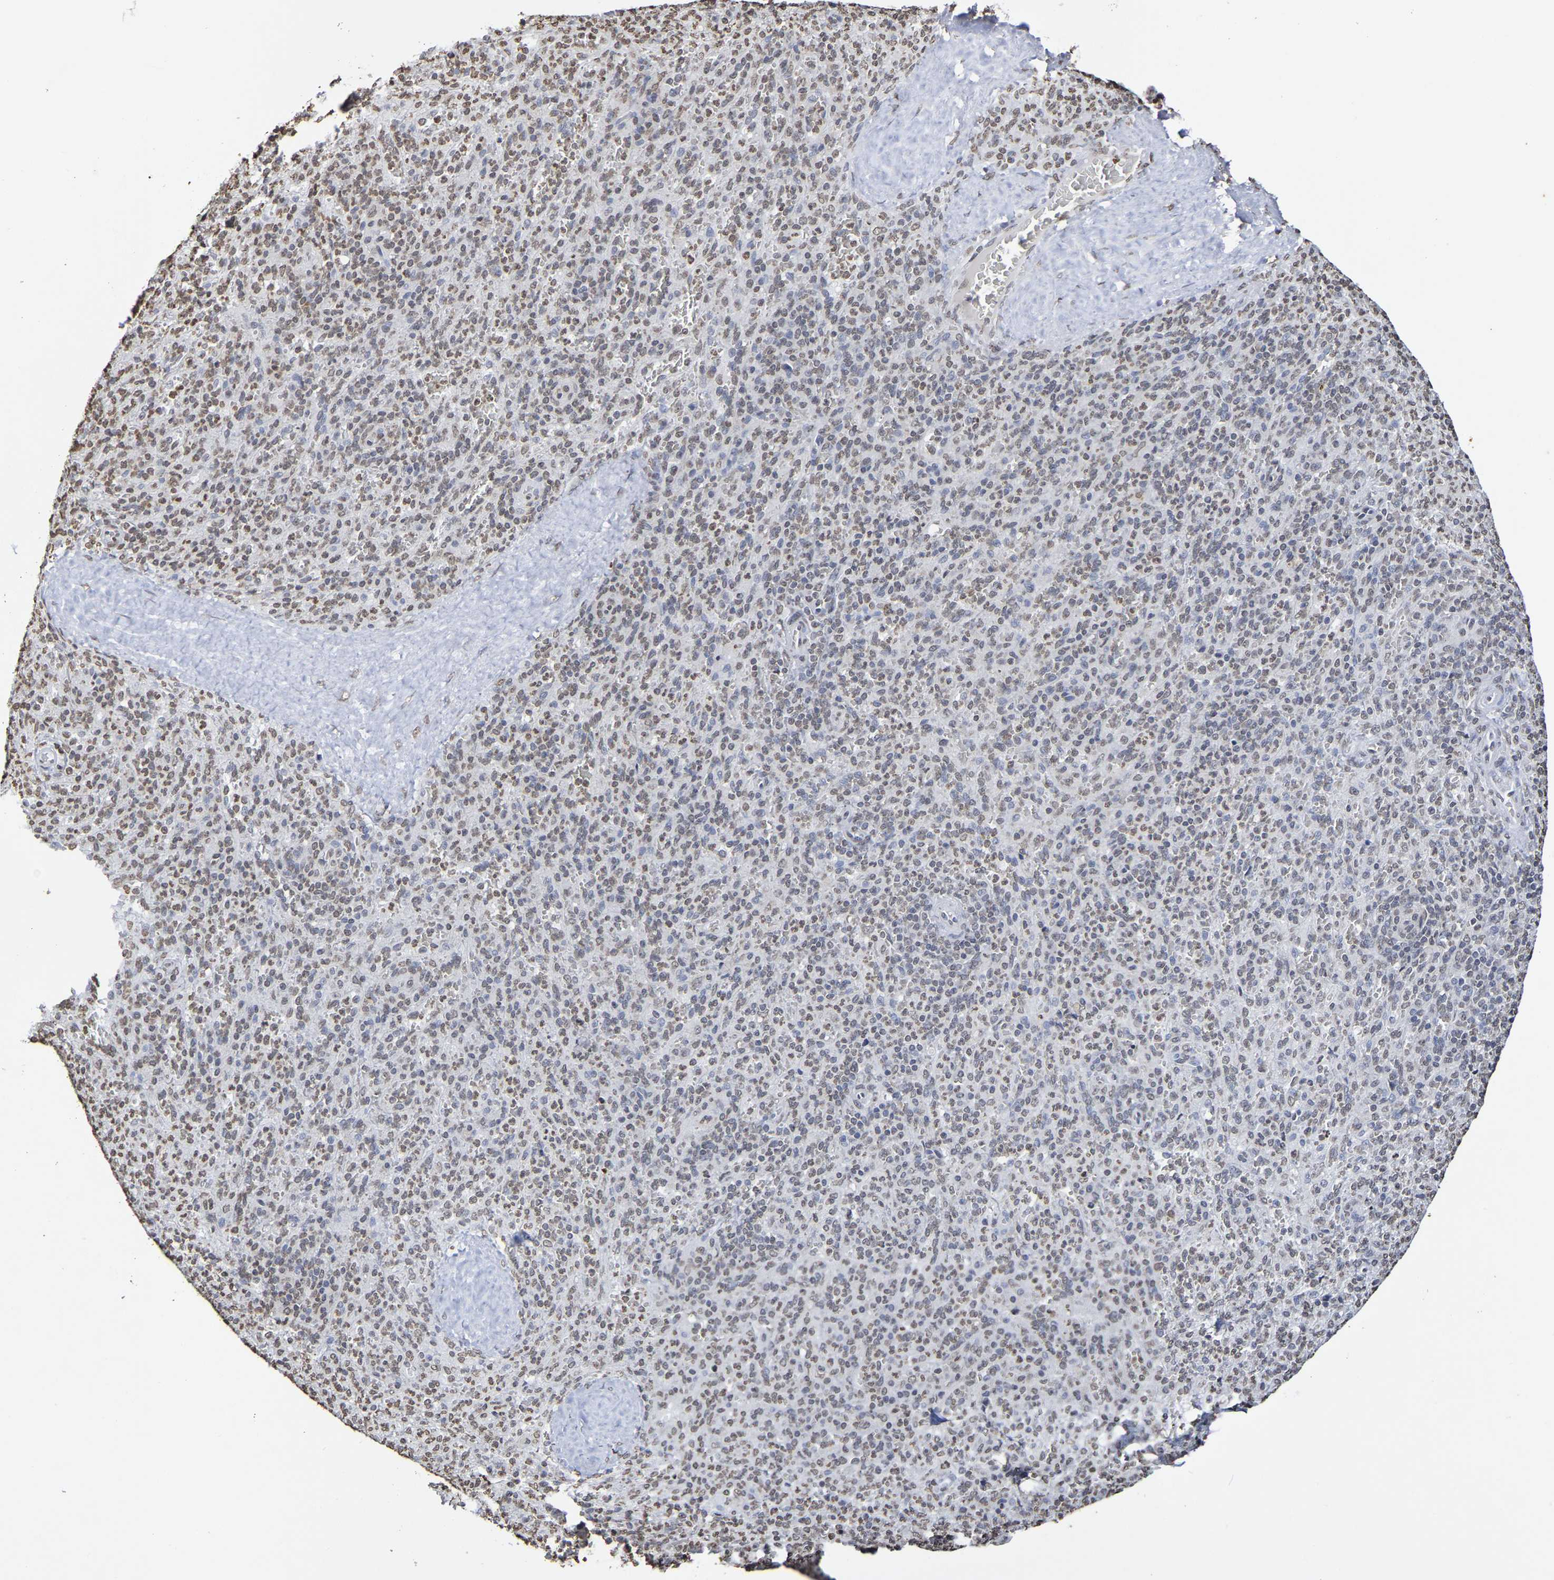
{"staining": {"intensity": "moderate", "quantity": "25%-75%", "location": "nuclear"}, "tissue": "spleen", "cell_type": "Cells in red pulp", "image_type": "normal", "snomed": [{"axis": "morphology", "description": "Normal tissue, NOS"}, {"axis": "topography", "description": "Spleen"}], "caption": "IHC histopathology image of normal spleen: human spleen stained using immunohistochemistry (IHC) exhibits medium levels of moderate protein expression localized specifically in the nuclear of cells in red pulp, appearing as a nuclear brown color.", "gene": "ATF4", "patient": {"sex": "male", "age": 36}}